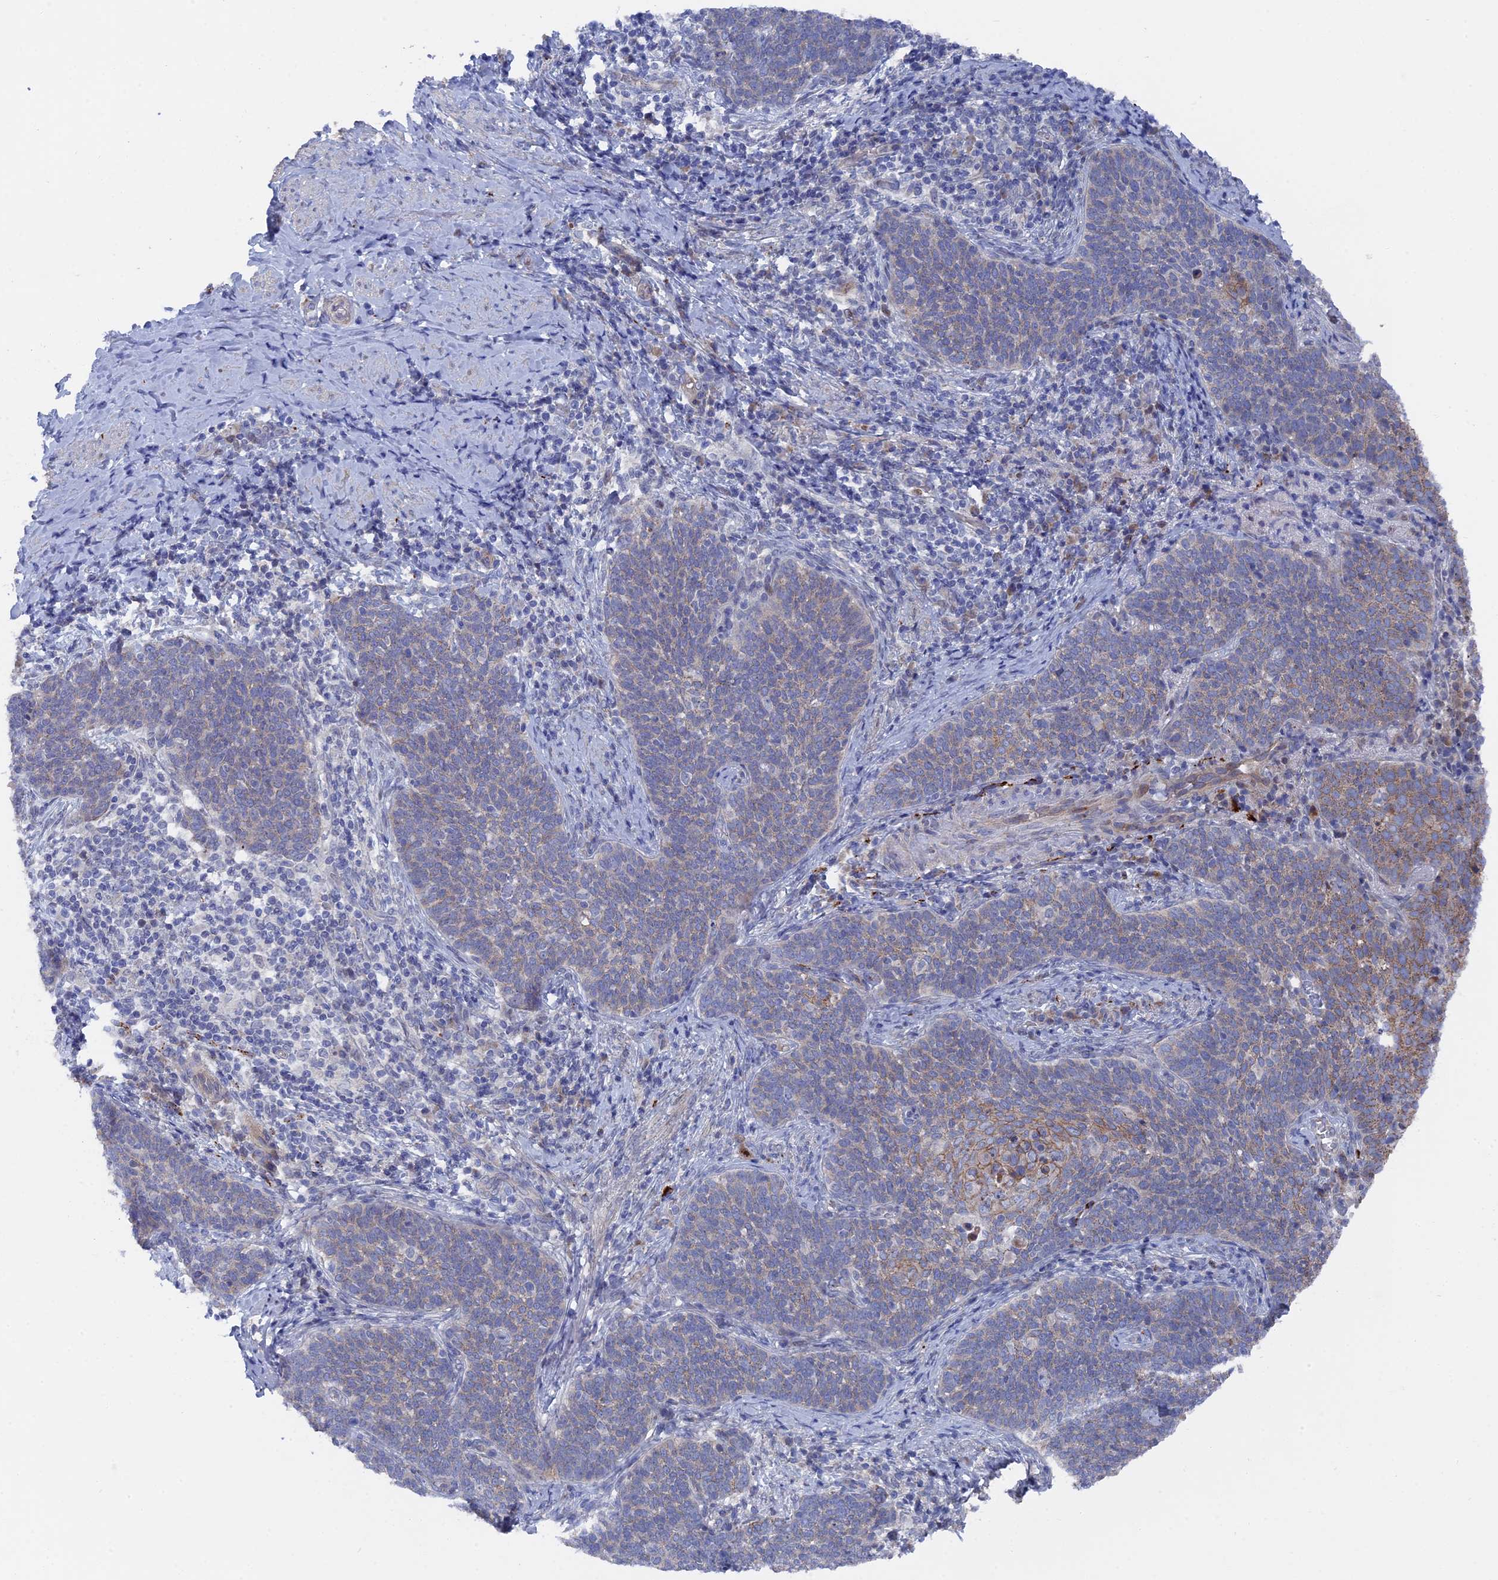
{"staining": {"intensity": "weak", "quantity": "<25%", "location": "cytoplasmic/membranous"}, "tissue": "cervical cancer", "cell_type": "Tumor cells", "image_type": "cancer", "snomed": [{"axis": "morphology", "description": "Normal tissue, NOS"}, {"axis": "morphology", "description": "Squamous cell carcinoma, NOS"}, {"axis": "topography", "description": "Cervix"}], "caption": "Histopathology image shows no protein staining in tumor cells of cervical squamous cell carcinoma tissue.", "gene": "TMEM161A", "patient": {"sex": "female", "age": 39}}